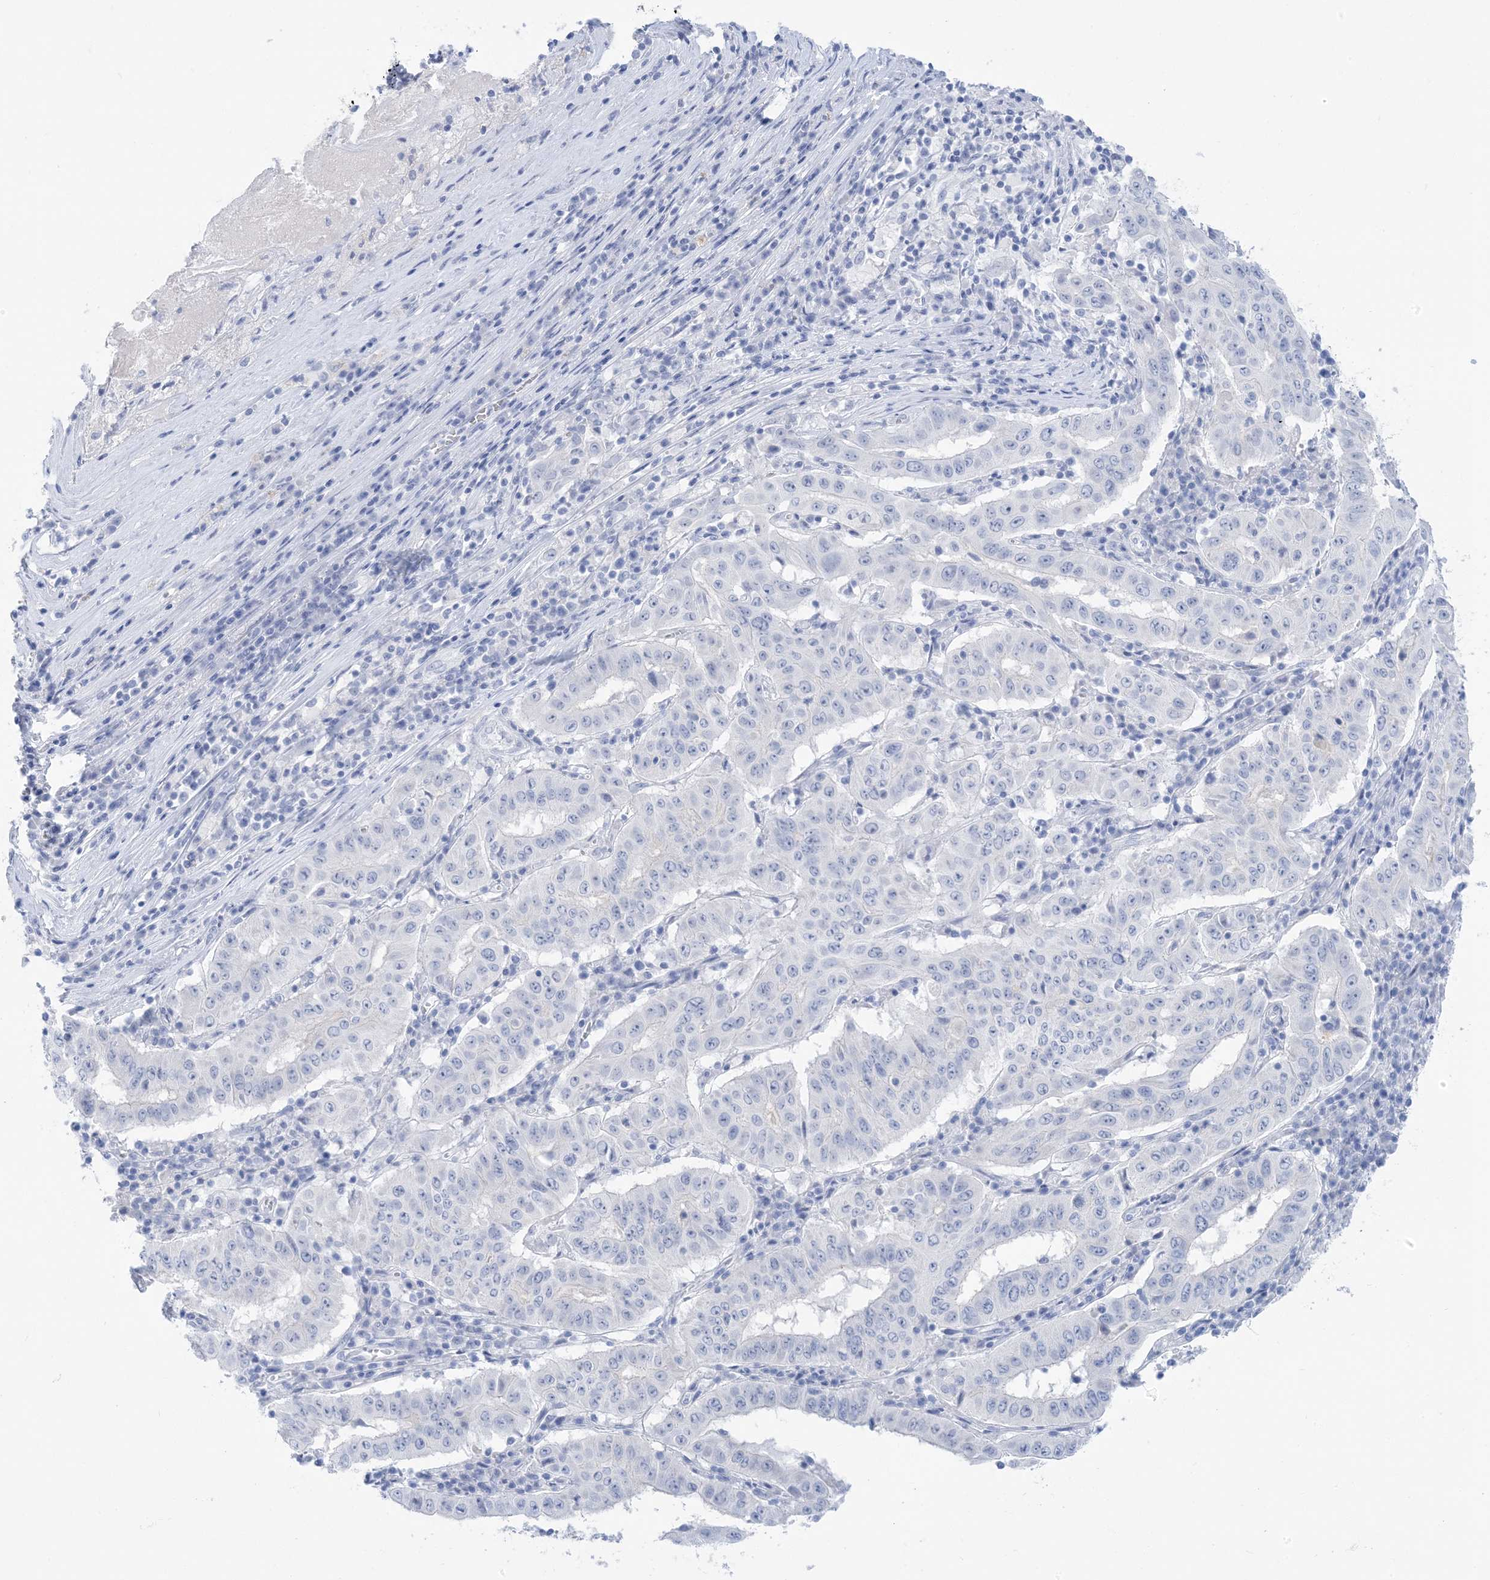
{"staining": {"intensity": "negative", "quantity": "none", "location": "none"}, "tissue": "pancreatic cancer", "cell_type": "Tumor cells", "image_type": "cancer", "snomed": [{"axis": "morphology", "description": "Adenocarcinoma, NOS"}, {"axis": "topography", "description": "Pancreas"}], "caption": "There is no significant staining in tumor cells of adenocarcinoma (pancreatic).", "gene": "SH3YL1", "patient": {"sex": "male", "age": 63}}